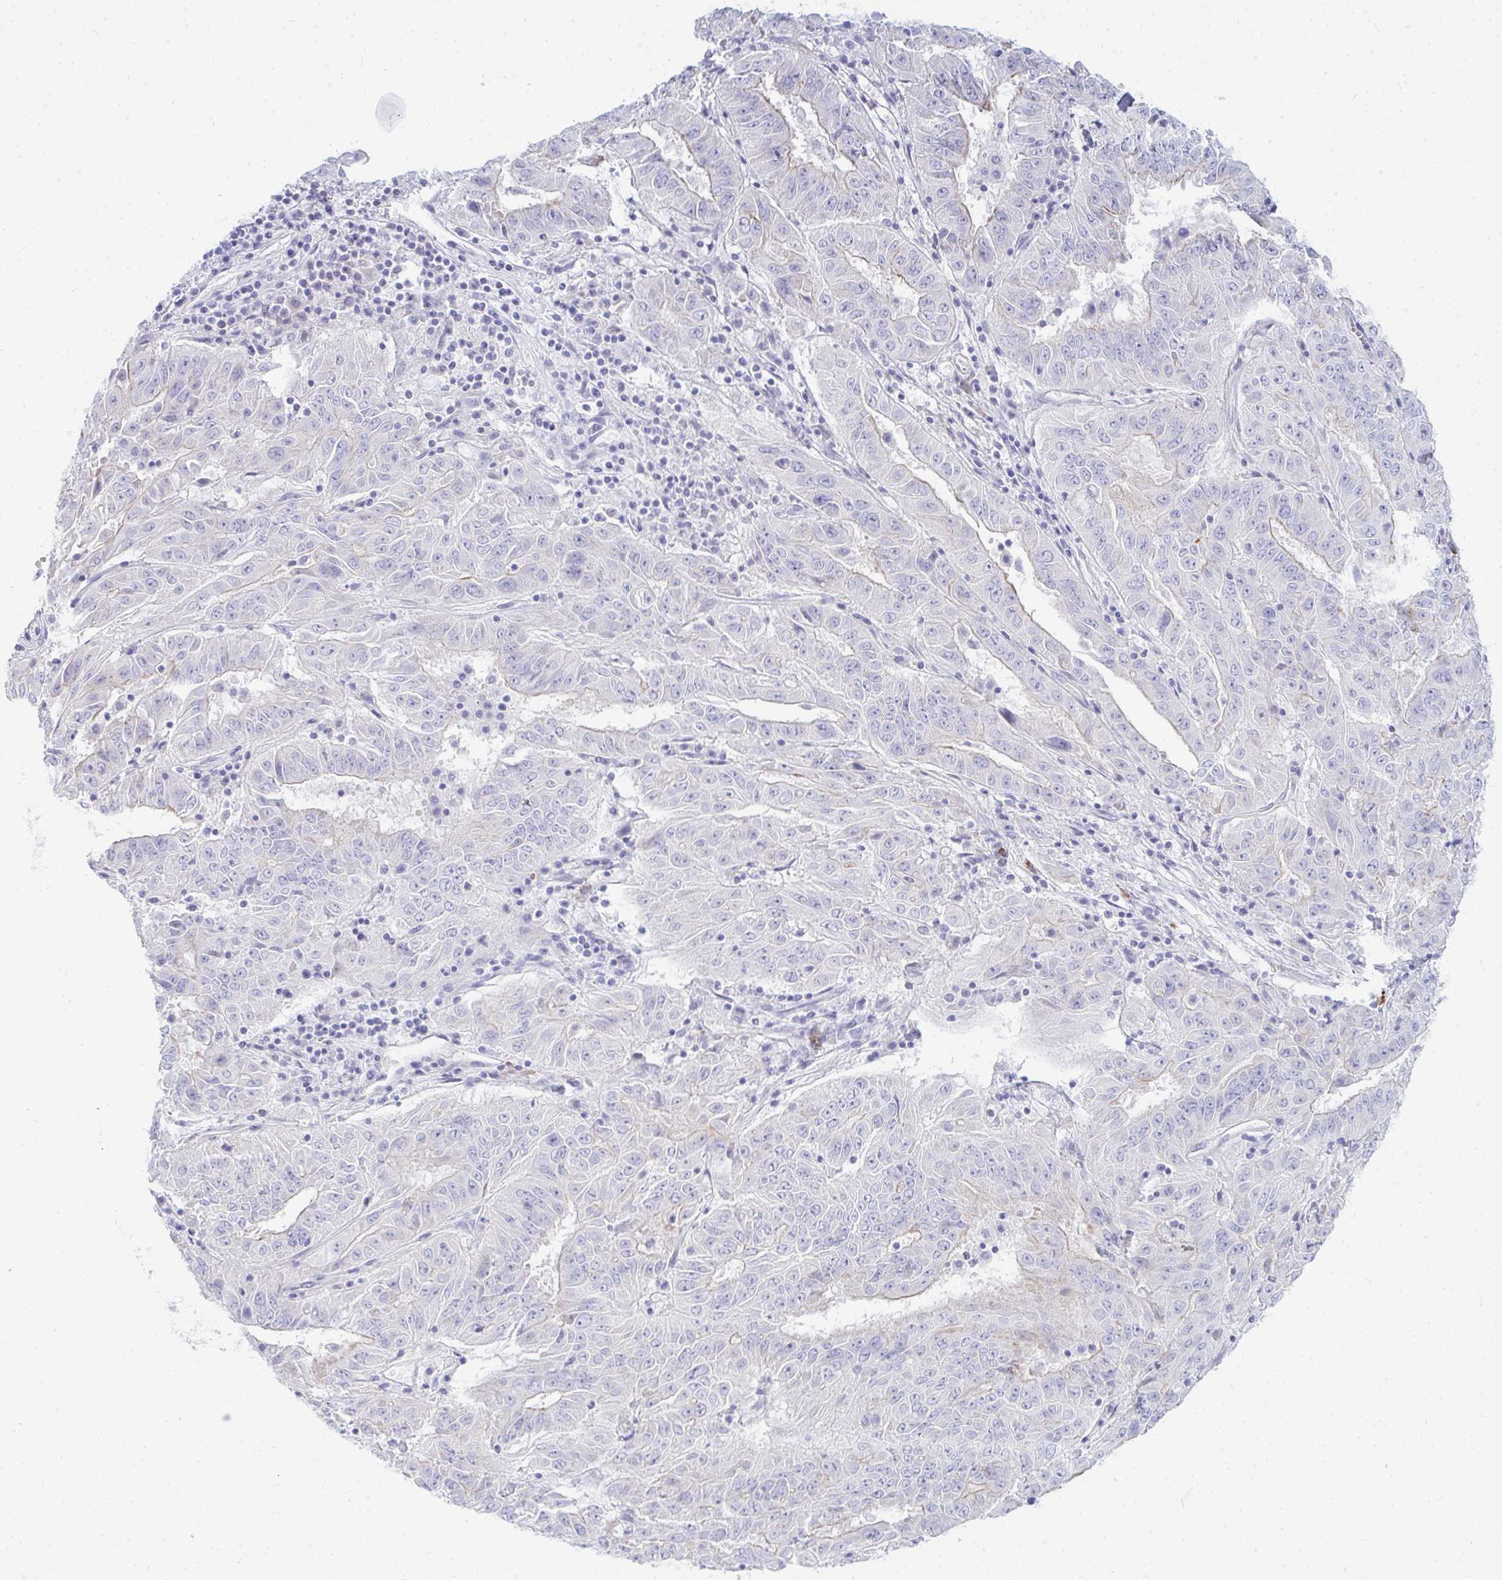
{"staining": {"intensity": "negative", "quantity": "none", "location": "none"}, "tissue": "pancreatic cancer", "cell_type": "Tumor cells", "image_type": "cancer", "snomed": [{"axis": "morphology", "description": "Adenocarcinoma, NOS"}, {"axis": "topography", "description": "Pancreas"}], "caption": "Tumor cells show no significant protein staining in pancreatic cancer. The staining is performed using DAB brown chromogen with nuclei counter-stained in using hematoxylin.", "gene": "TSPEAR", "patient": {"sex": "male", "age": 63}}